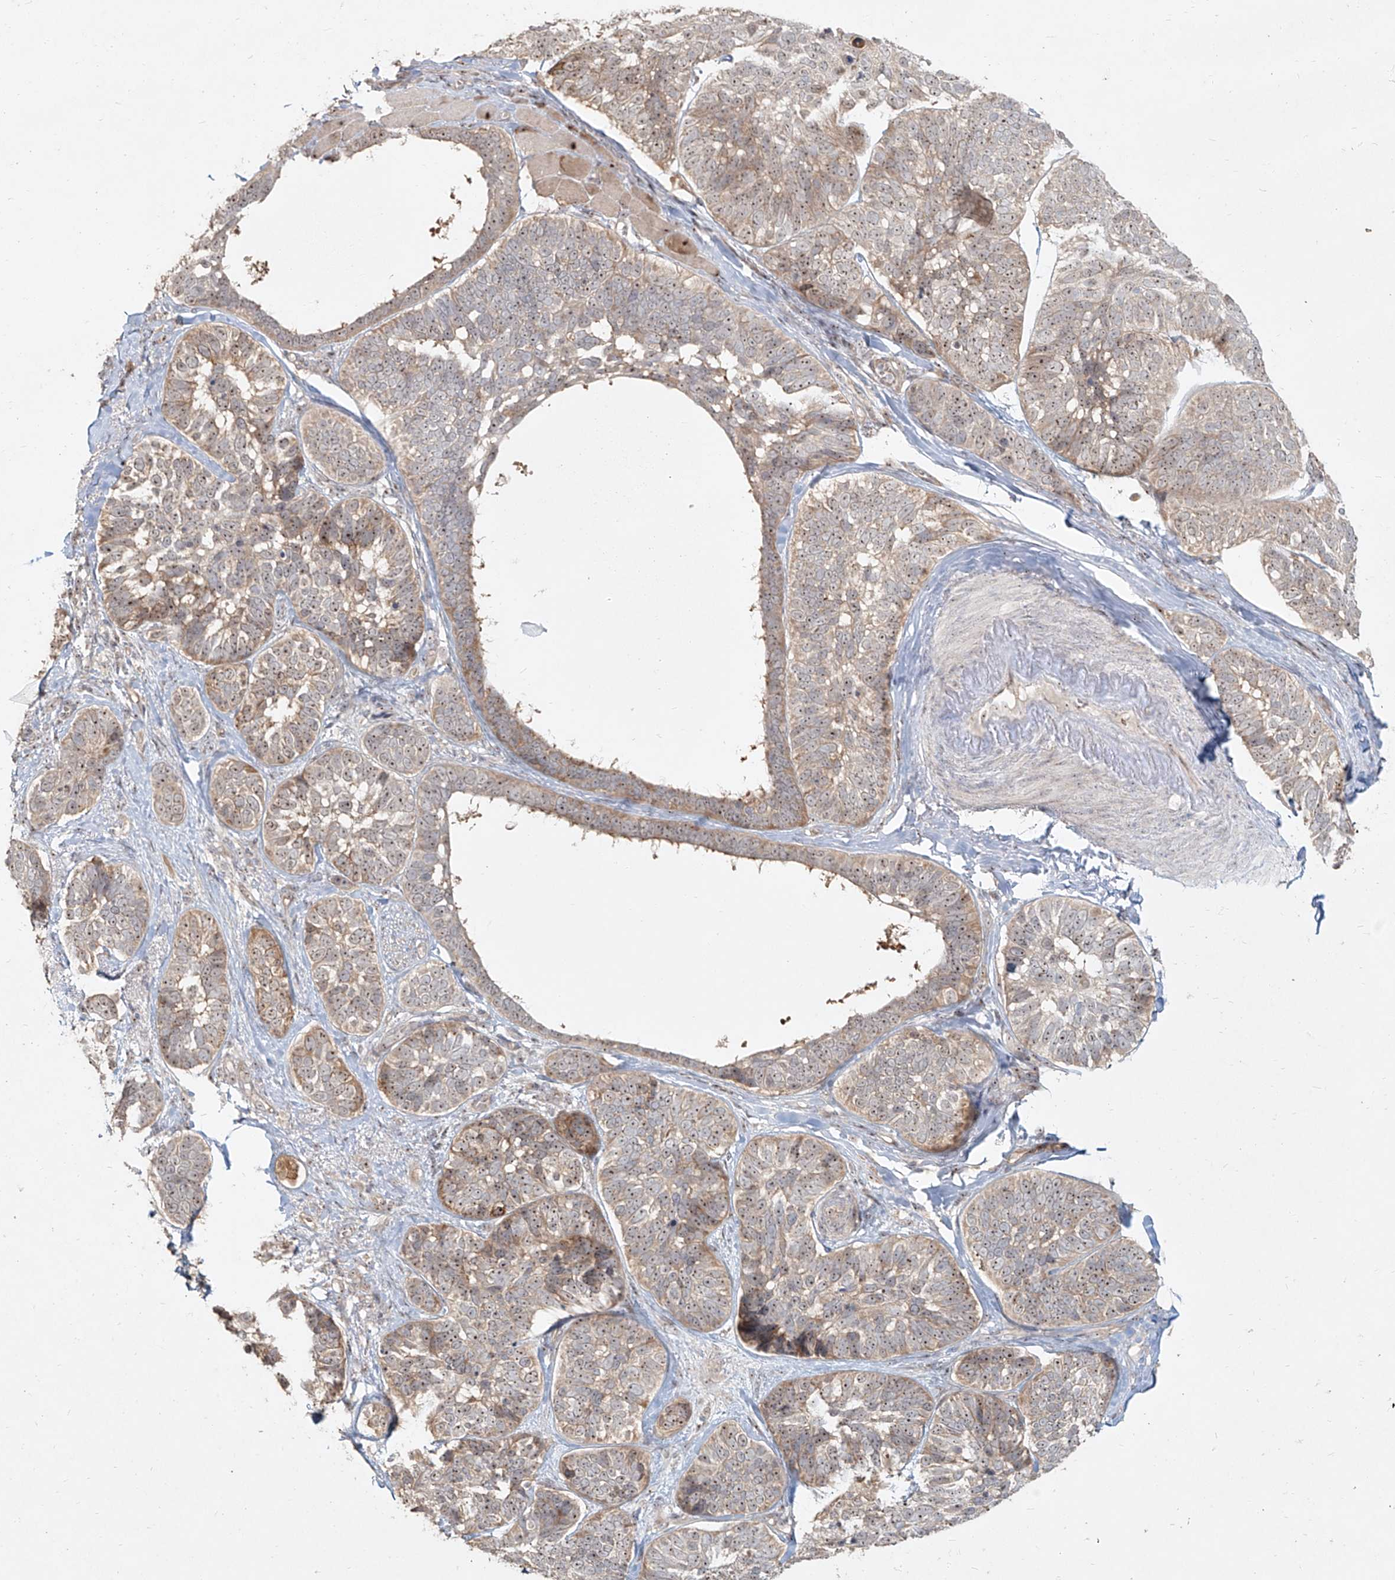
{"staining": {"intensity": "weak", "quantity": "25%-75%", "location": "cytoplasmic/membranous,nuclear"}, "tissue": "skin cancer", "cell_type": "Tumor cells", "image_type": "cancer", "snomed": [{"axis": "morphology", "description": "Basal cell carcinoma"}, {"axis": "topography", "description": "Skin"}], "caption": "An immunohistochemistry micrograph of tumor tissue is shown. Protein staining in brown shows weak cytoplasmic/membranous and nuclear positivity in skin cancer within tumor cells.", "gene": "BYSL", "patient": {"sex": "male", "age": 62}}